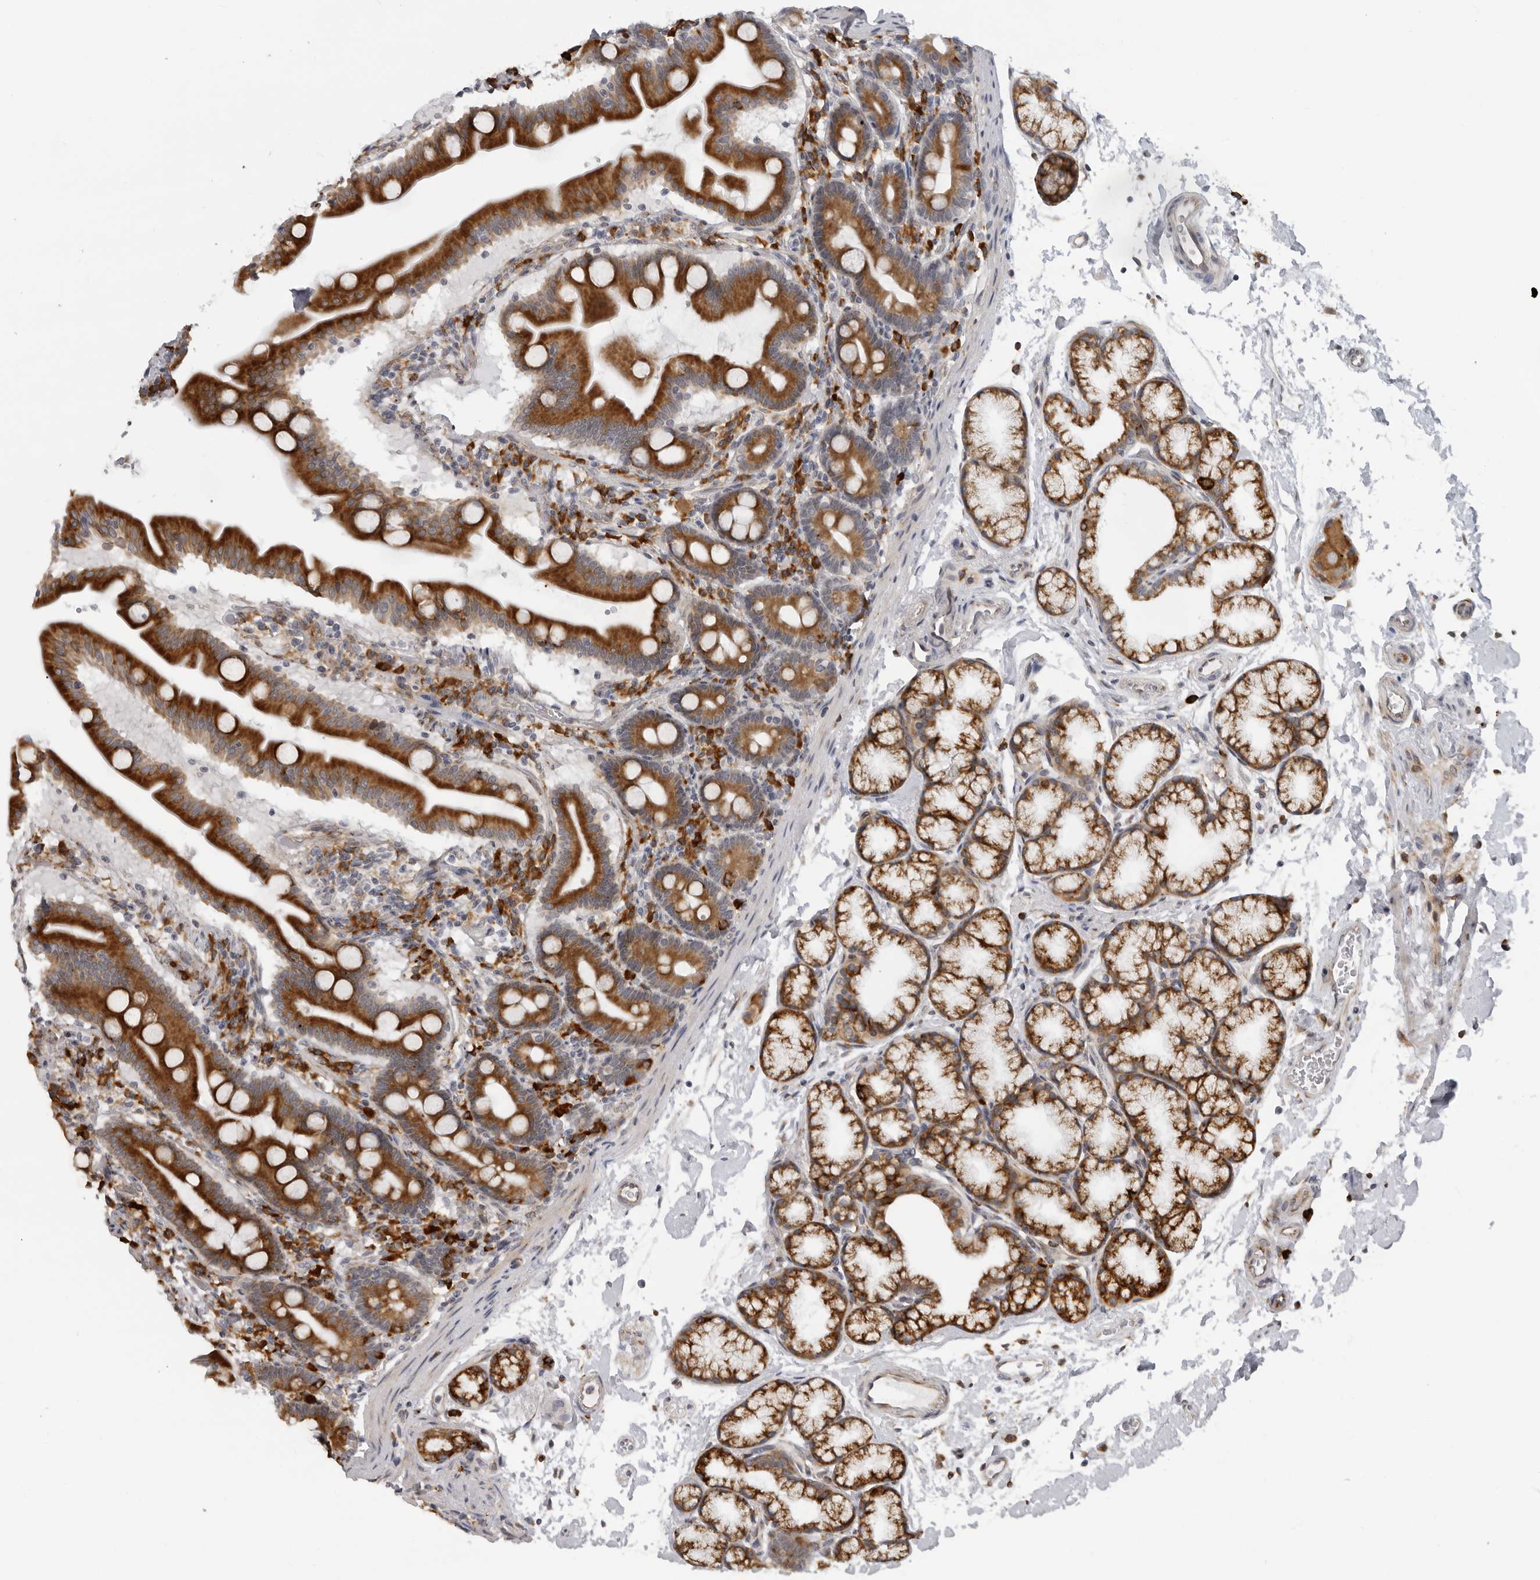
{"staining": {"intensity": "strong", "quantity": ">75%", "location": "cytoplasmic/membranous"}, "tissue": "duodenum", "cell_type": "Glandular cells", "image_type": "normal", "snomed": [{"axis": "morphology", "description": "Normal tissue, NOS"}, {"axis": "topography", "description": "Duodenum"}], "caption": "Glandular cells demonstrate strong cytoplasmic/membranous positivity in about >75% of cells in normal duodenum.", "gene": "ALPK2", "patient": {"sex": "male", "age": 54}}